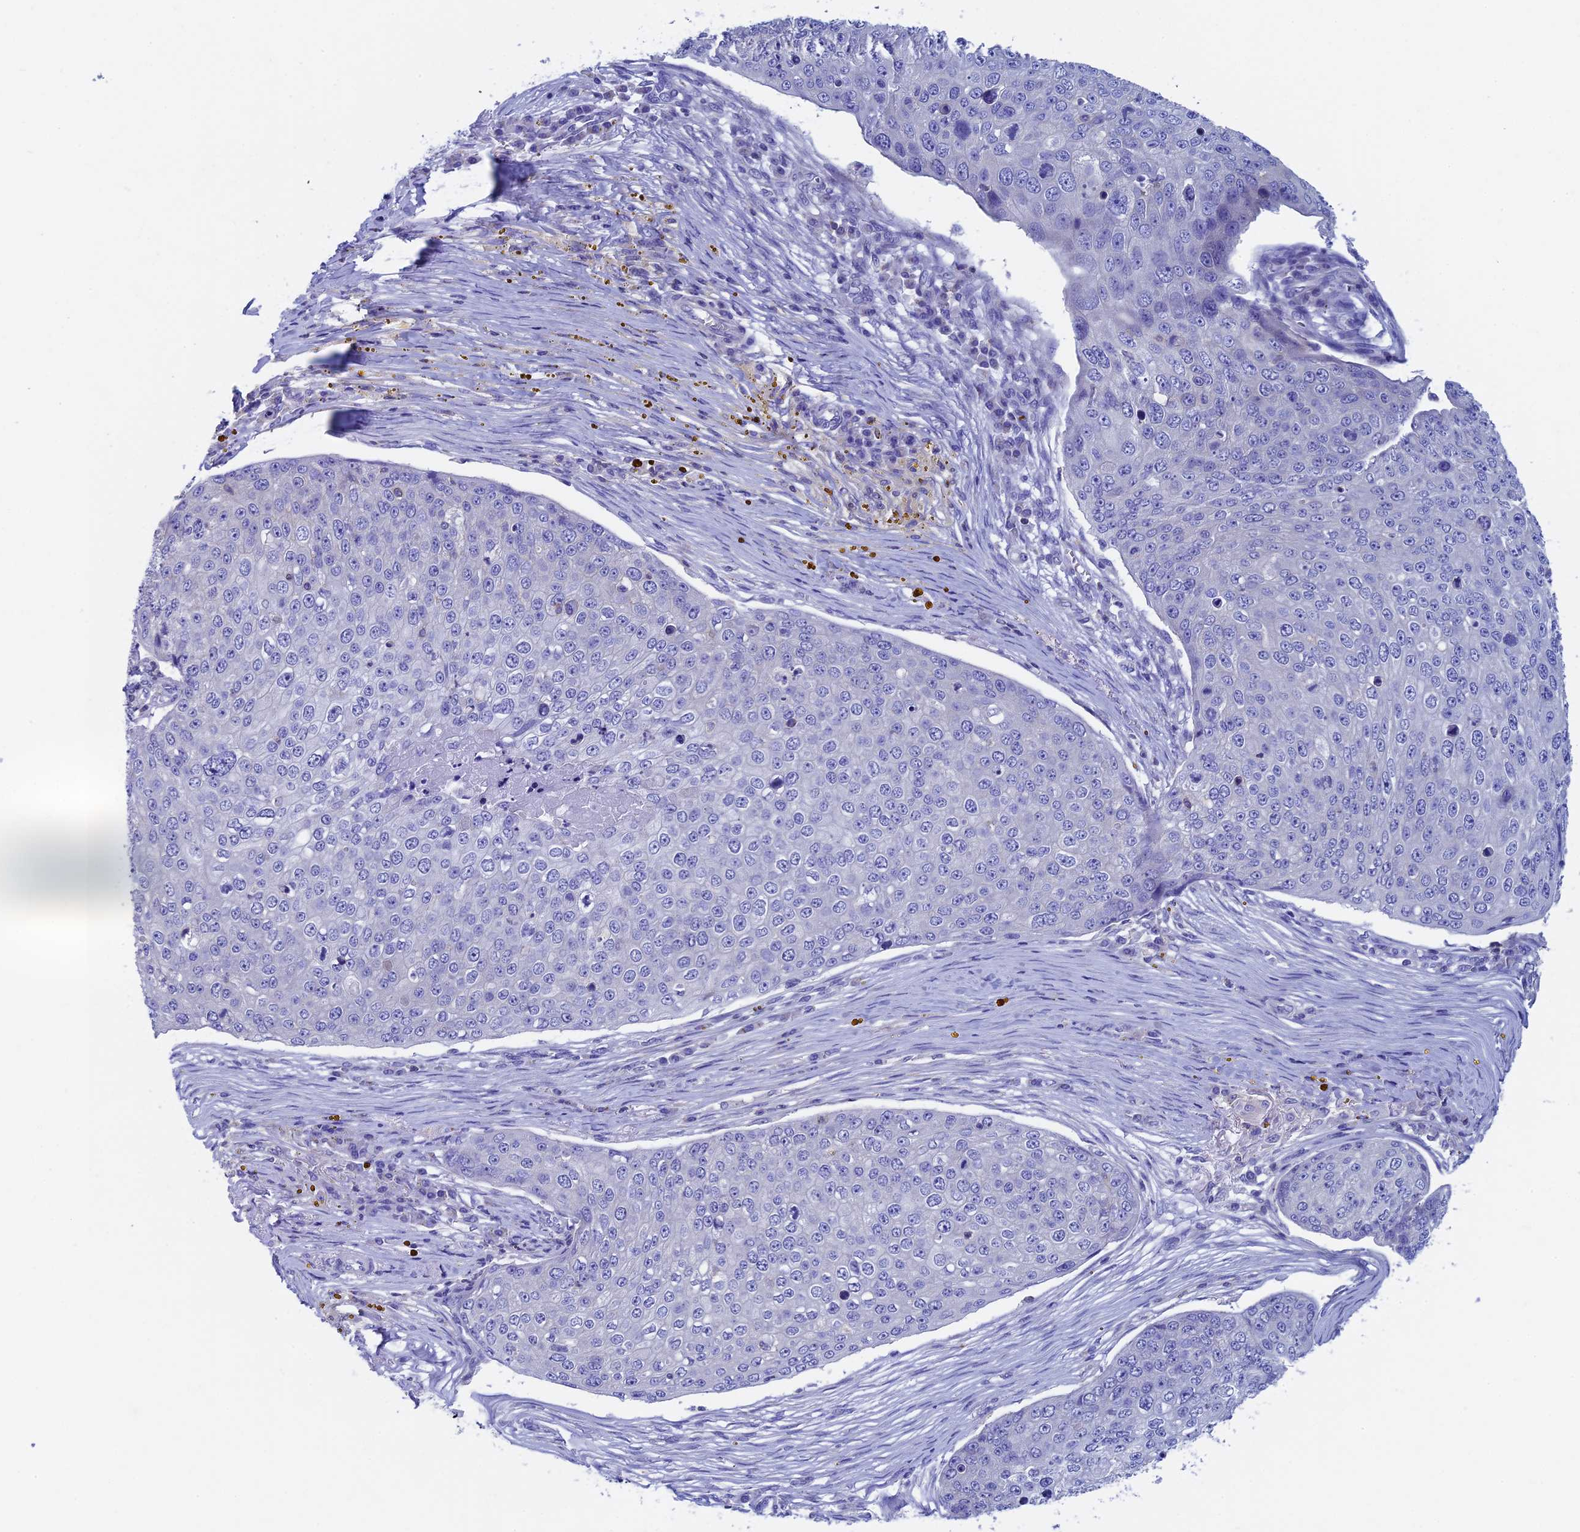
{"staining": {"intensity": "negative", "quantity": "none", "location": "none"}, "tissue": "skin cancer", "cell_type": "Tumor cells", "image_type": "cancer", "snomed": [{"axis": "morphology", "description": "Squamous cell carcinoma, NOS"}, {"axis": "topography", "description": "Skin"}], "caption": "IHC histopathology image of neoplastic tissue: human skin cancer (squamous cell carcinoma) stained with DAB displays no significant protein expression in tumor cells. (DAB immunohistochemistry visualized using brightfield microscopy, high magnification).", "gene": "SEPTIN1", "patient": {"sex": "male", "age": 71}}